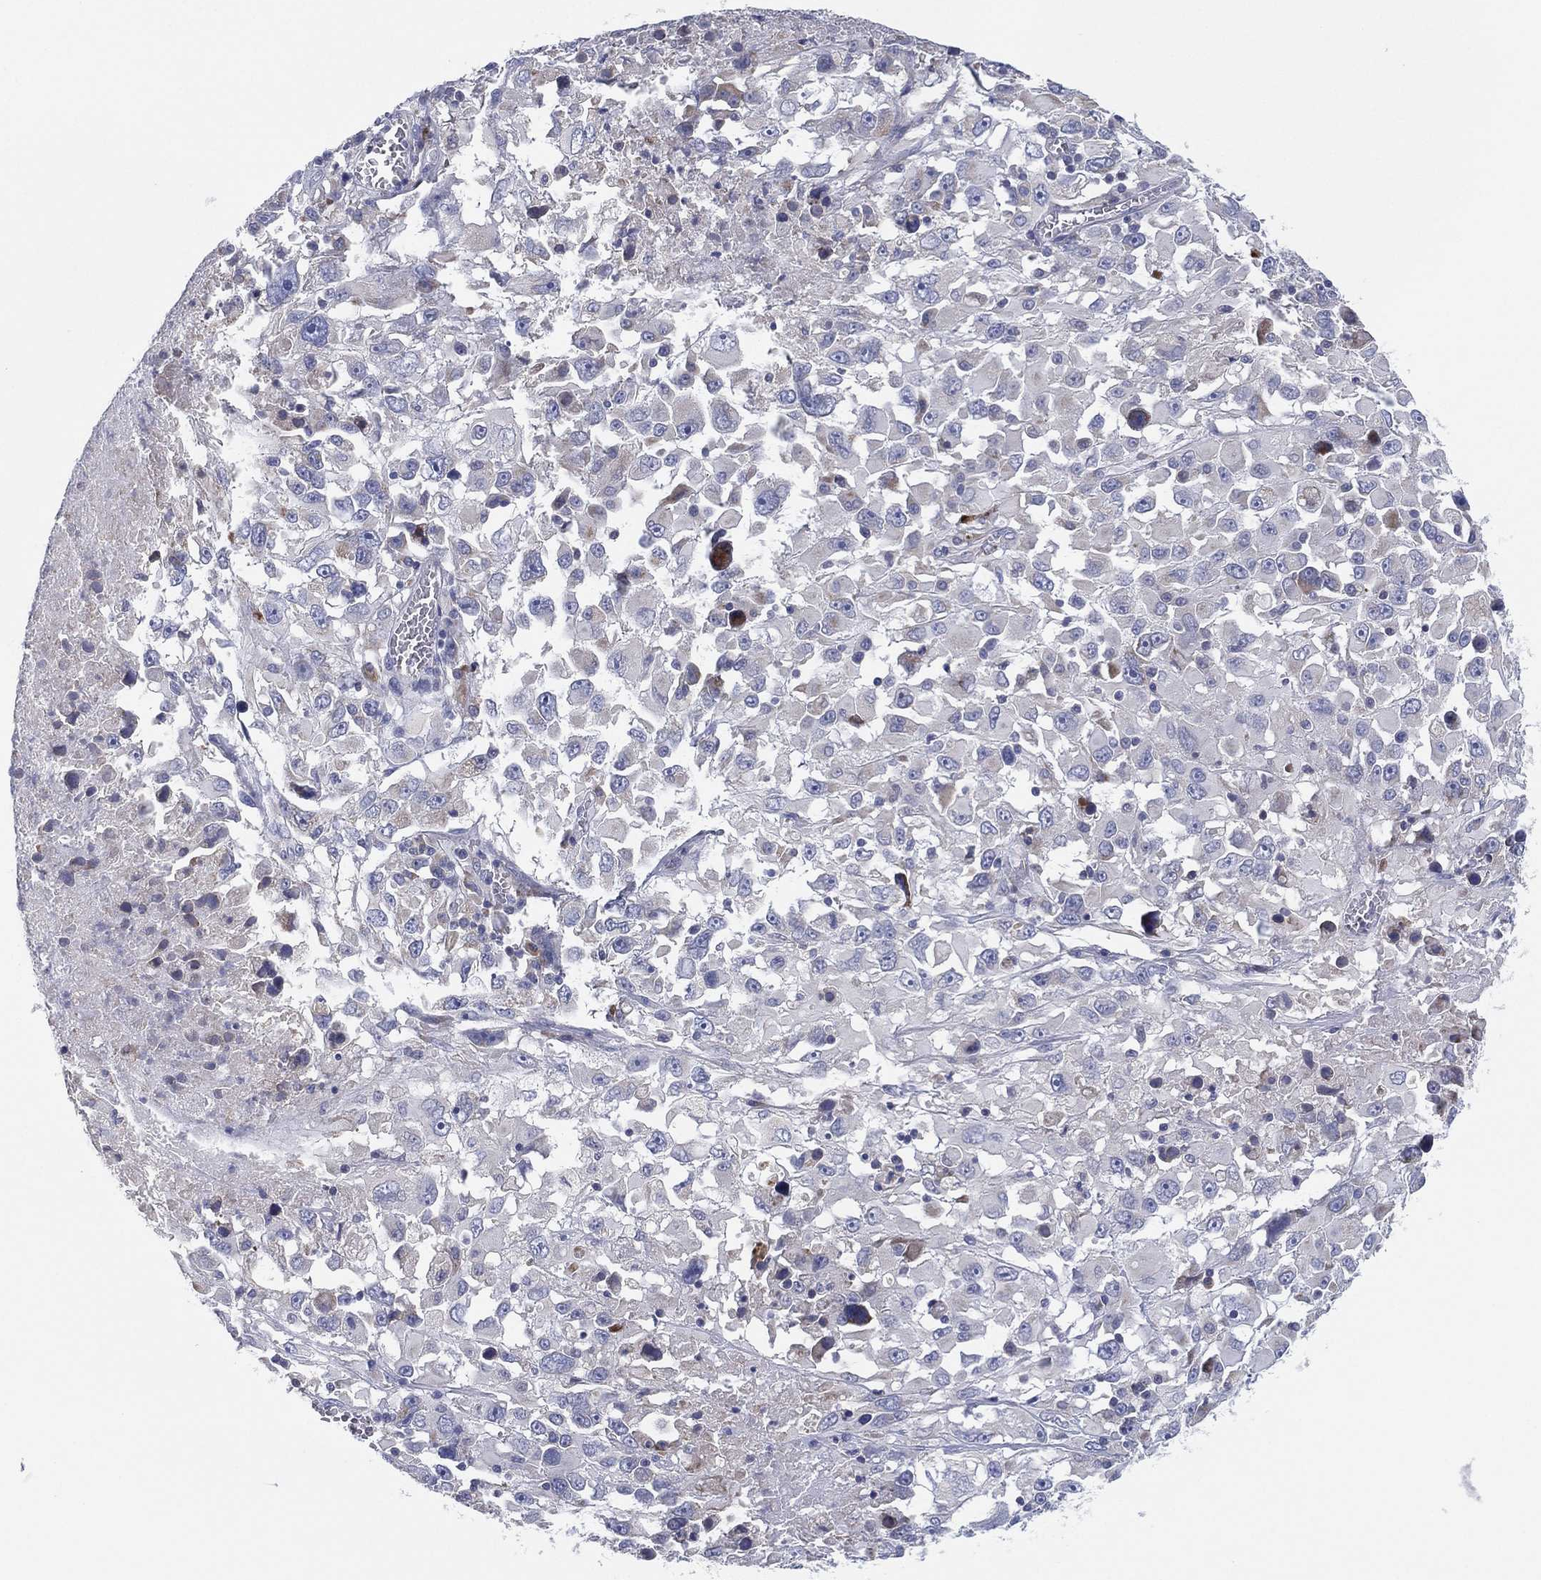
{"staining": {"intensity": "negative", "quantity": "none", "location": "none"}, "tissue": "melanoma", "cell_type": "Tumor cells", "image_type": "cancer", "snomed": [{"axis": "morphology", "description": "Malignant melanoma, Metastatic site"}, {"axis": "topography", "description": "Soft tissue"}], "caption": "A high-resolution micrograph shows IHC staining of melanoma, which shows no significant staining in tumor cells.", "gene": "TMEM40", "patient": {"sex": "male", "age": 50}}